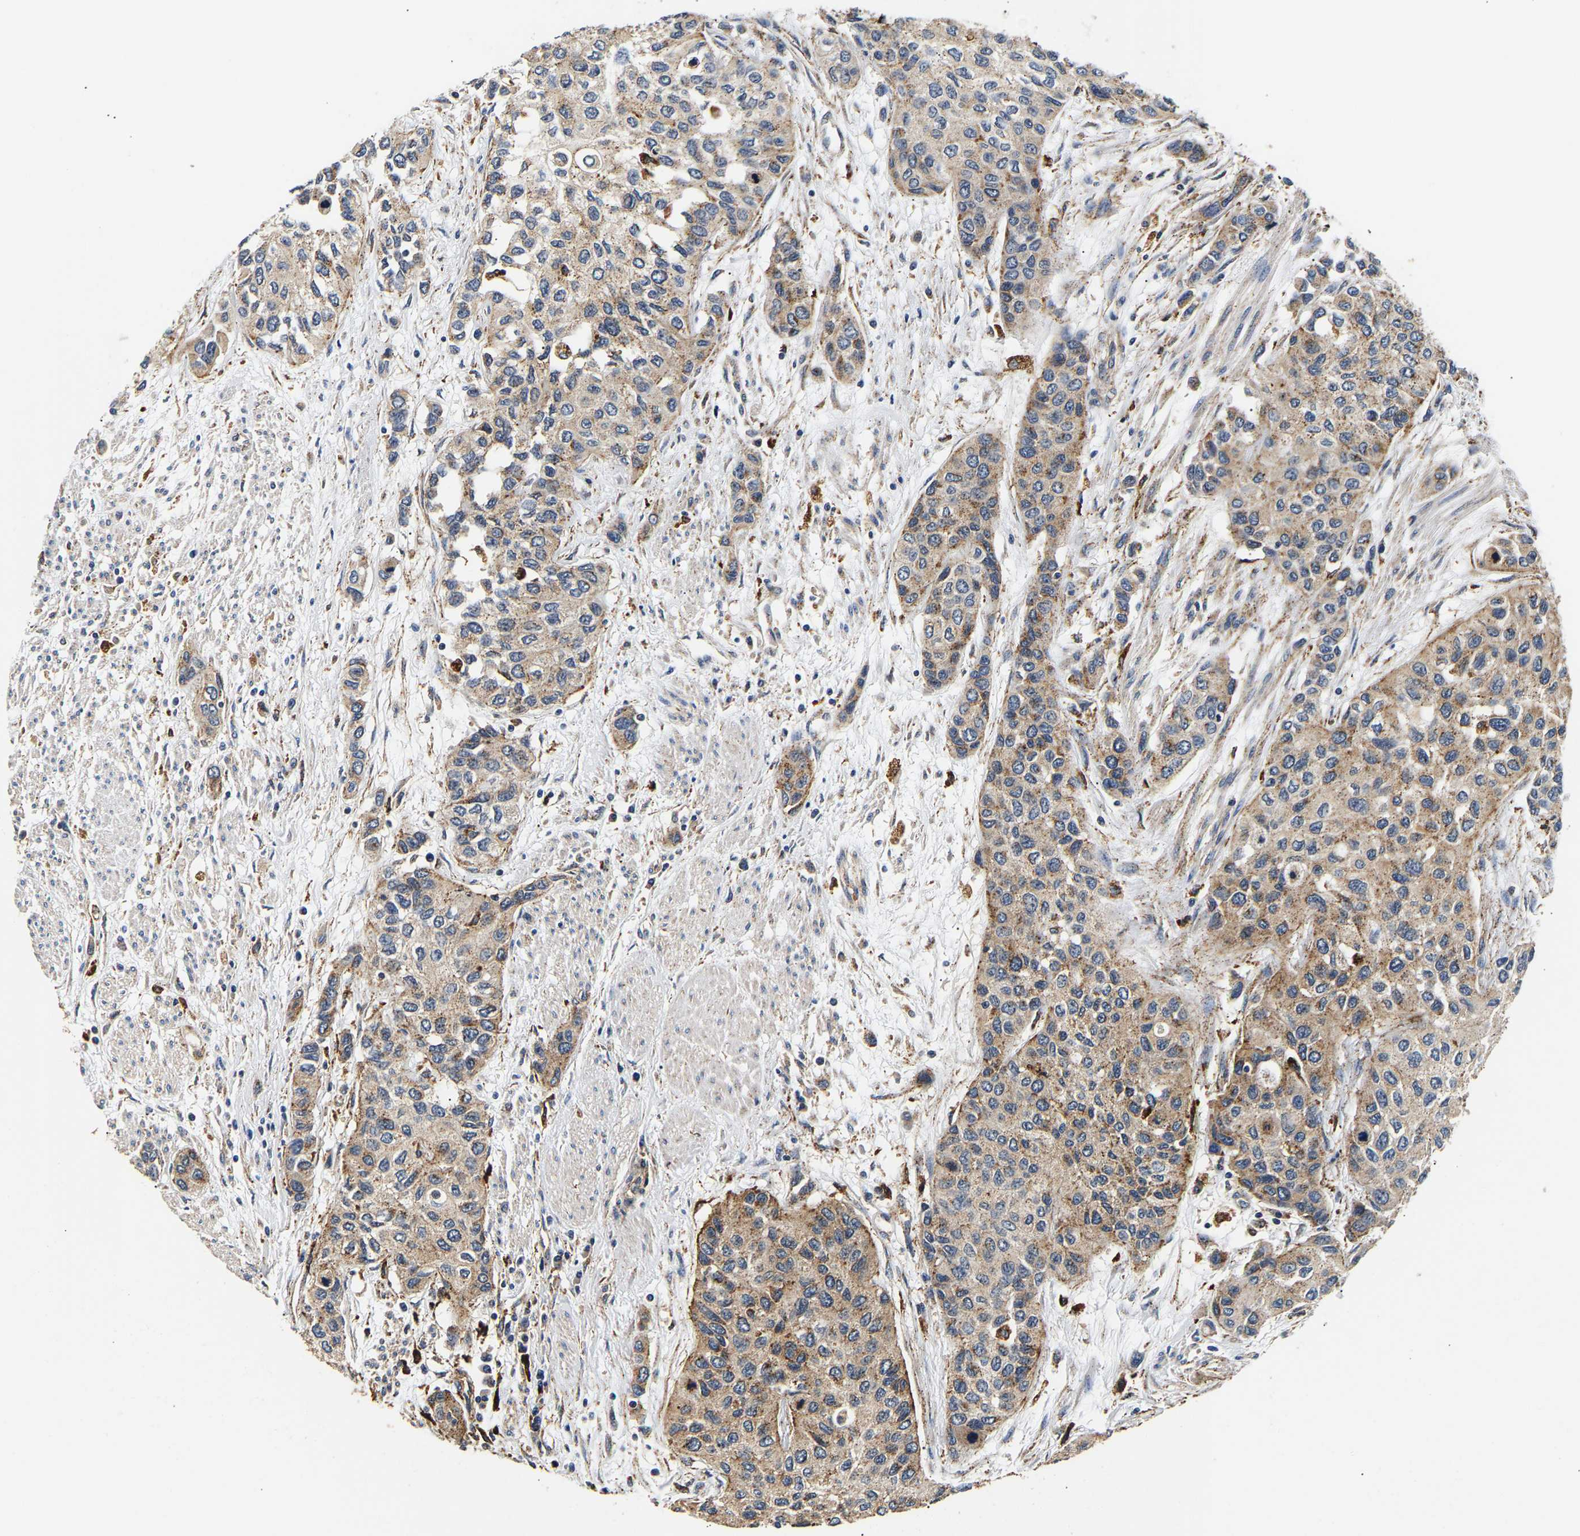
{"staining": {"intensity": "weak", "quantity": ">75%", "location": "cytoplasmic/membranous"}, "tissue": "urothelial cancer", "cell_type": "Tumor cells", "image_type": "cancer", "snomed": [{"axis": "morphology", "description": "Urothelial carcinoma, High grade"}, {"axis": "topography", "description": "Urinary bladder"}], "caption": "This image displays immunohistochemistry (IHC) staining of urothelial carcinoma (high-grade), with low weak cytoplasmic/membranous staining in about >75% of tumor cells.", "gene": "SMU1", "patient": {"sex": "female", "age": 56}}